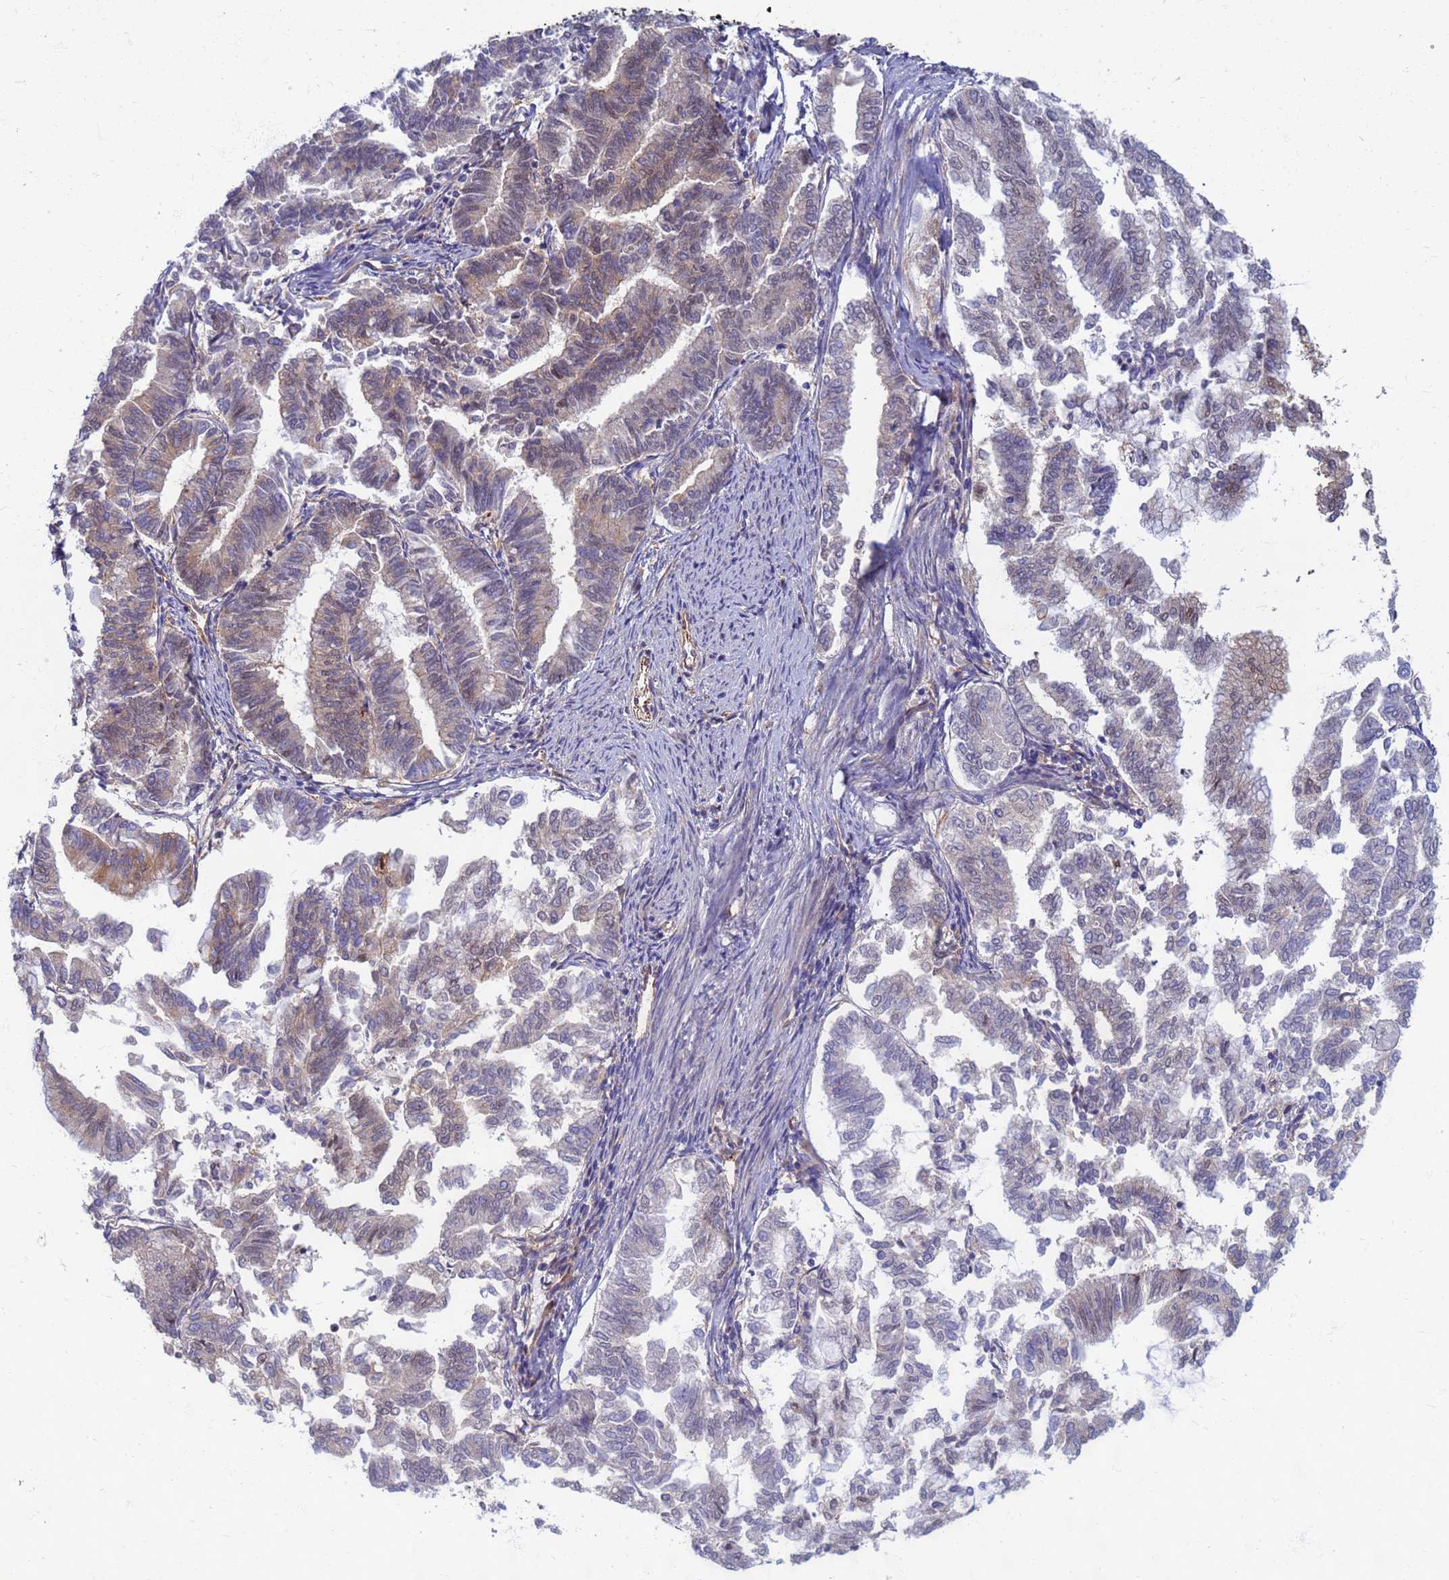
{"staining": {"intensity": "weak", "quantity": "25%-75%", "location": "cytoplasmic/membranous"}, "tissue": "endometrial cancer", "cell_type": "Tumor cells", "image_type": "cancer", "snomed": [{"axis": "morphology", "description": "Adenocarcinoma, NOS"}, {"axis": "topography", "description": "Endometrium"}], "caption": "High-power microscopy captured an IHC micrograph of adenocarcinoma (endometrial), revealing weak cytoplasmic/membranous positivity in about 25%-75% of tumor cells.", "gene": "EEA1", "patient": {"sex": "female", "age": 79}}